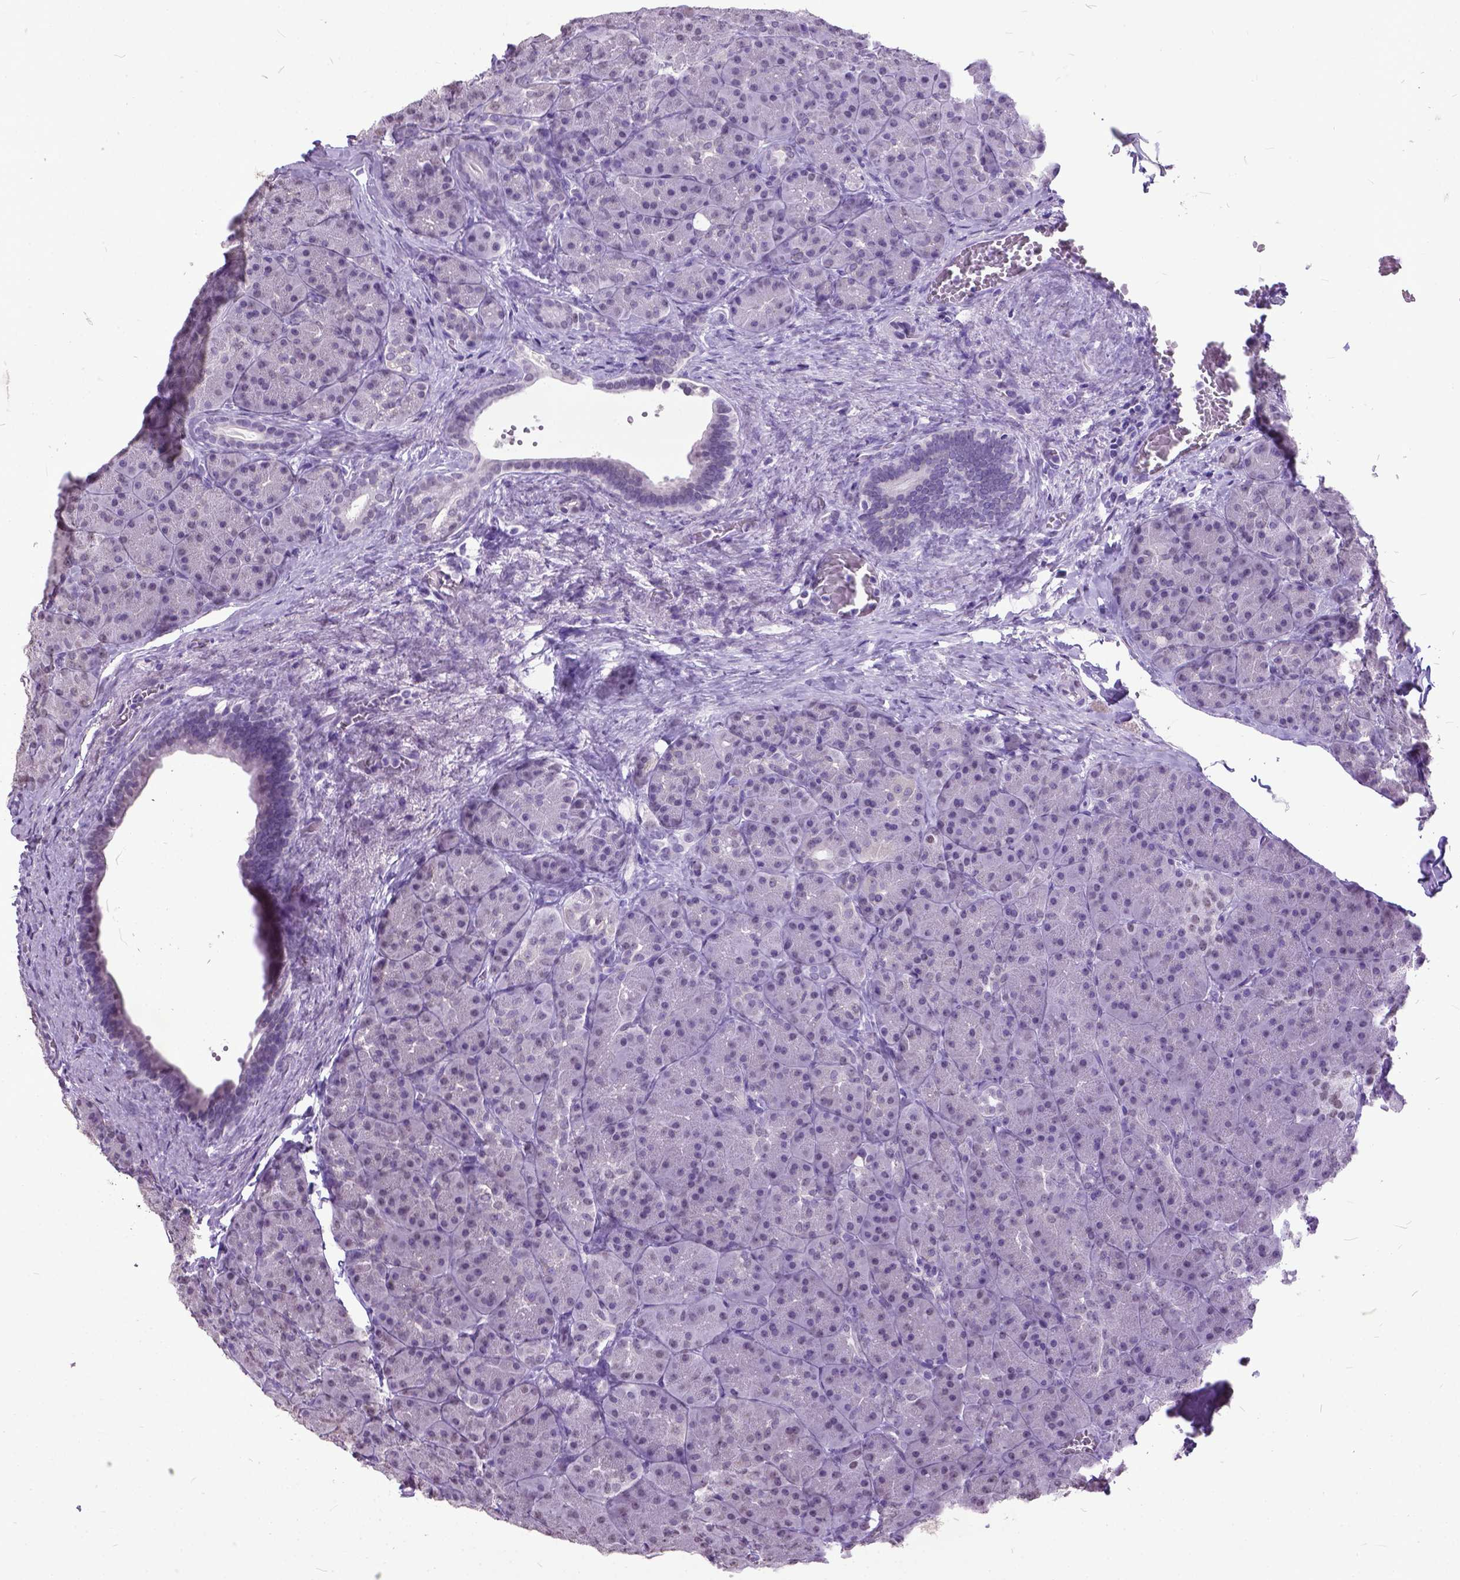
{"staining": {"intensity": "negative", "quantity": "none", "location": "none"}, "tissue": "pancreas", "cell_type": "Exocrine glandular cells", "image_type": "normal", "snomed": [{"axis": "morphology", "description": "Normal tissue, NOS"}, {"axis": "topography", "description": "Pancreas"}], "caption": "Exocrine glandular cells show no significant positivity in benign pancreas. (DAB (3,3'-diaminobenzidine) immunohistochemistry with hematoxylin counter stain).", "gene": "MARCHF10", "patient": {"sex": "male", "age": 57}}